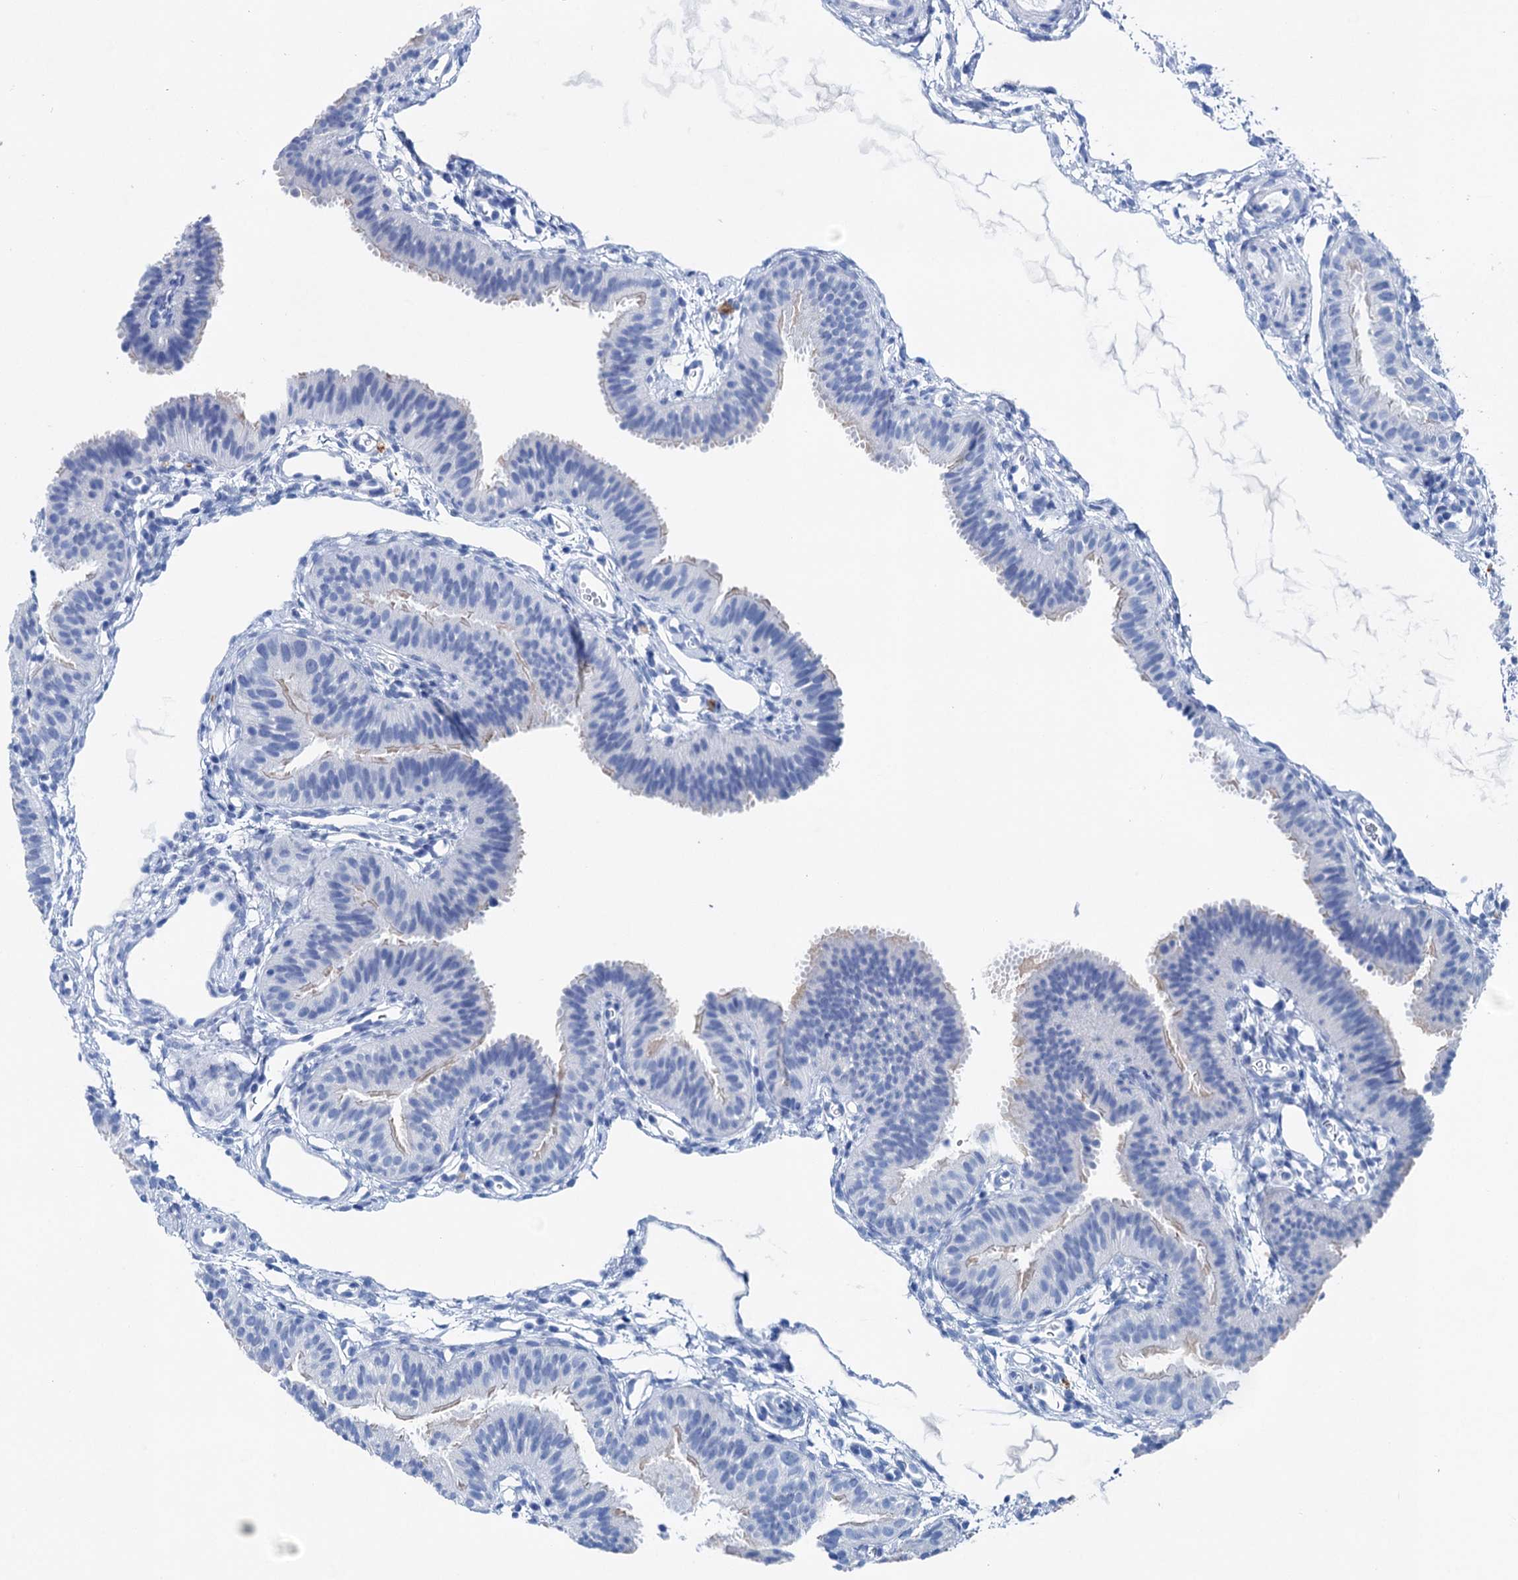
{"staining": {"intensity": "negative", "quantity": "none", "location": "none"}, "tissue": "fallopian tube", "cell_type": "Glandular cells", "image_type": "normal", "snomed": [{"axis": "morphology", "description": "Normal tissue, NOS"}, {"axis": "topography", "description": "Fallopian tube"}], "caption": "Photomicrograph shows no protein expression in glandular cells of benign fallopian tube.", "gene": "BRINP1", "patient": {"sex": "female", "age": 35}}